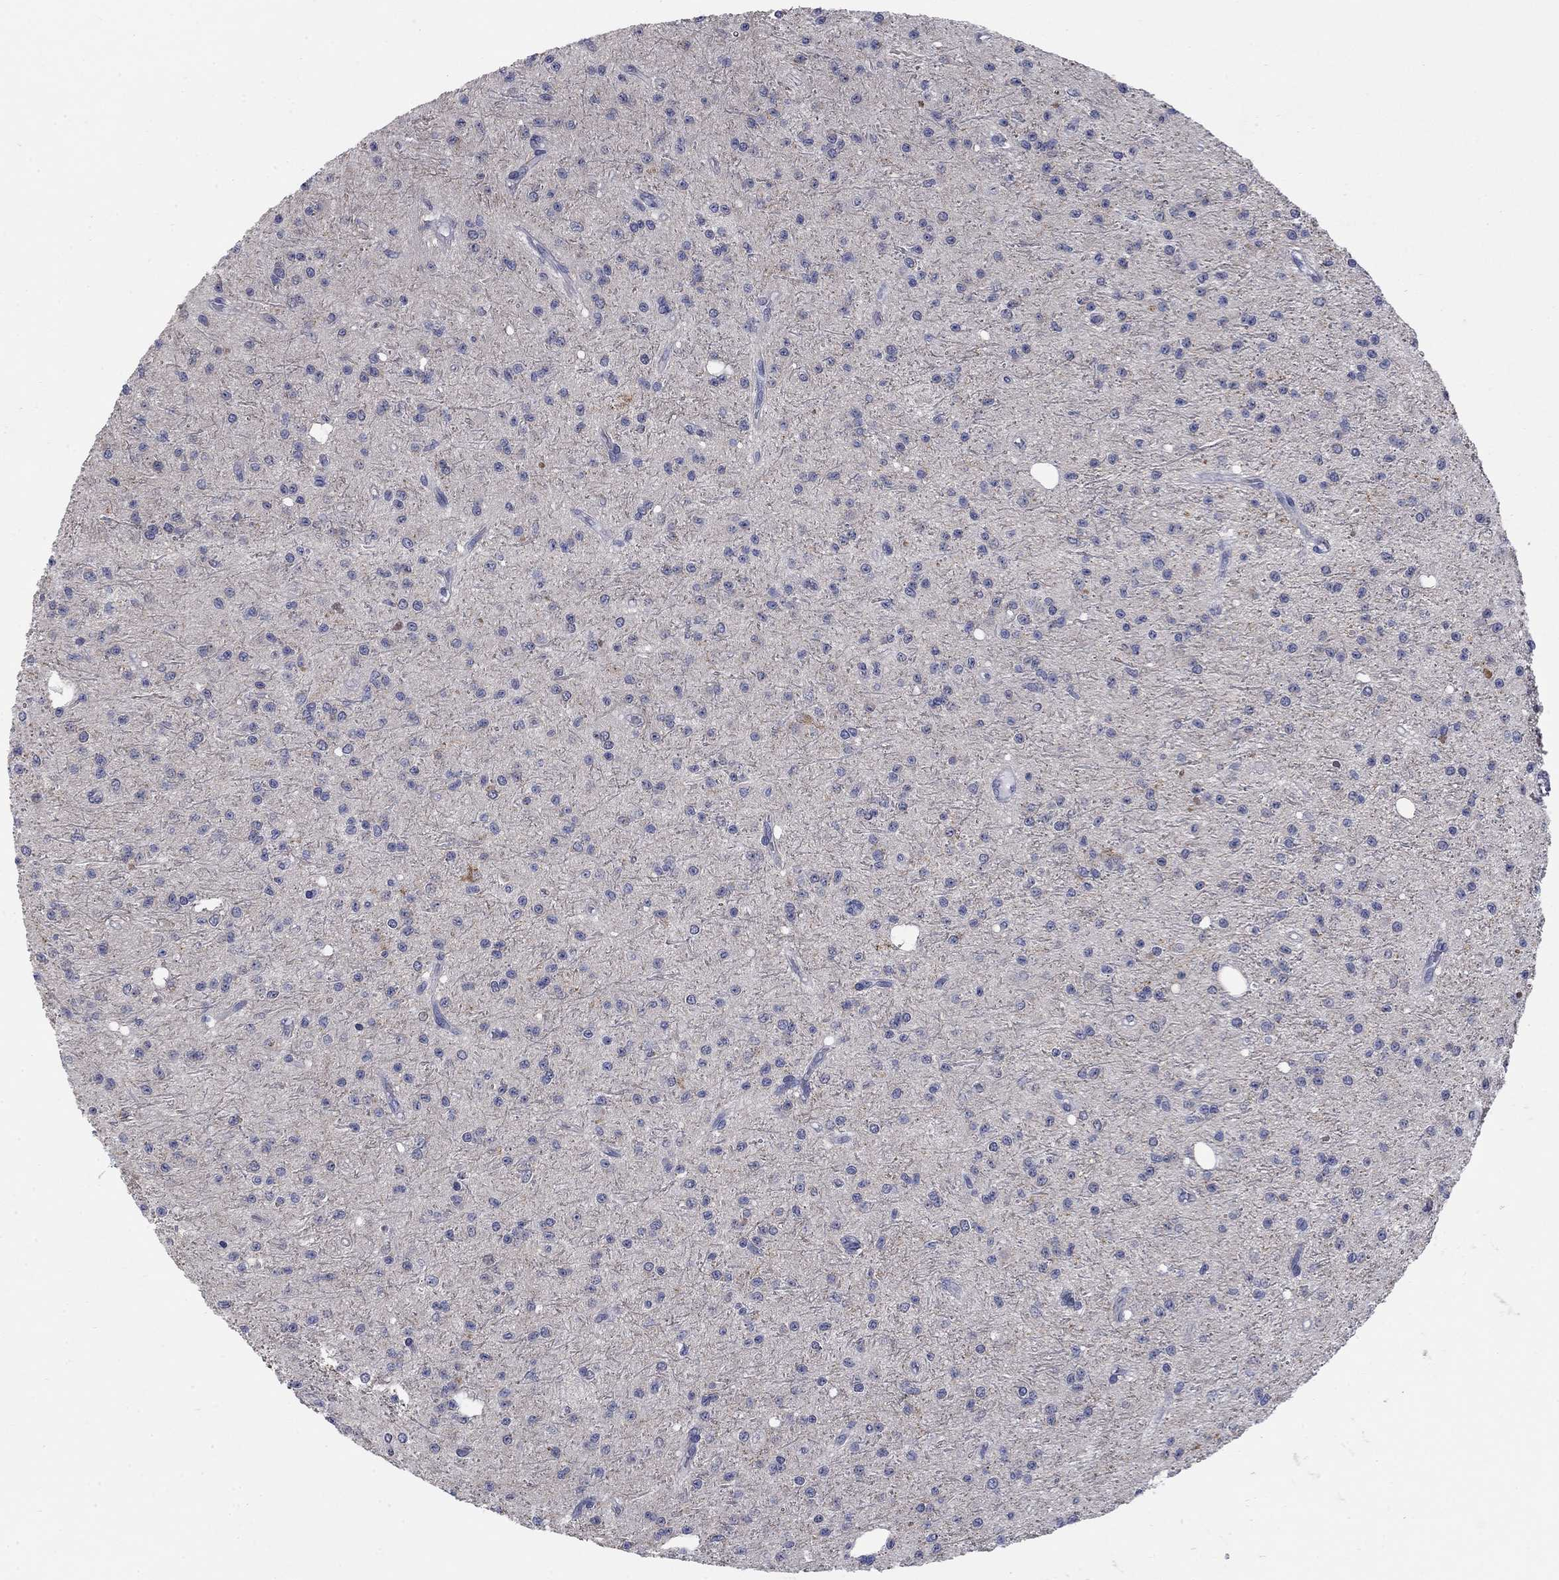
{"staining": {"intensity": "negative", "quantity": "none", "location": "none"}, "tissue": "glioma", "cell_type": "Tumor cells", "image_type": "cancer", "snomed": [{"axis": "morphology", "description": "Glioma, malignant, Low grade"}, {"axis": "topography", "description": "Brain"}], "caption": "This is an IHC micrograph of human glioma. There is no staining in tumor cells.", "gene": "ATP6V1G2", "patient": {"sex": "male", "age": 27}}